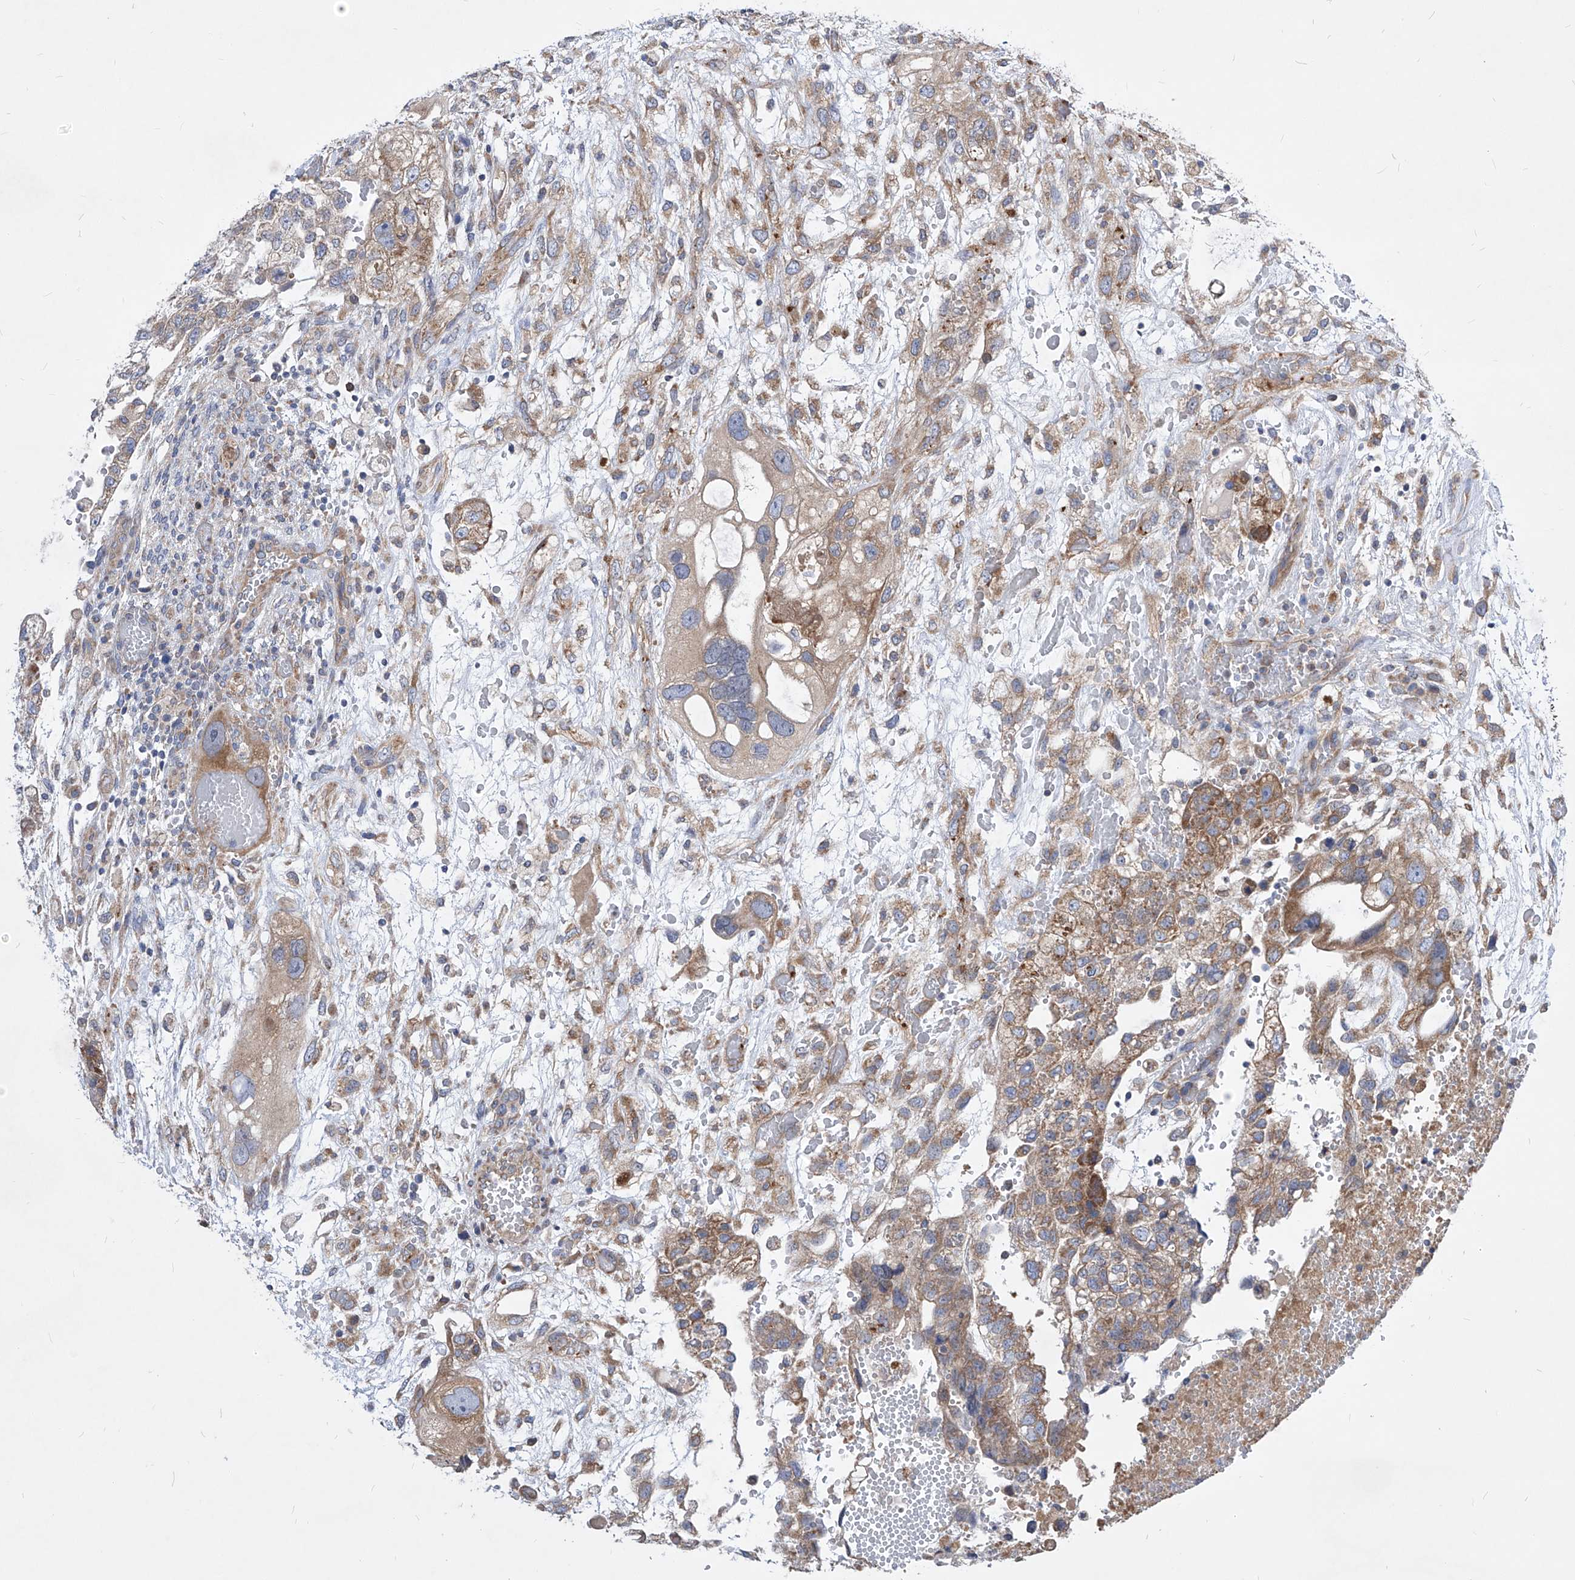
{"staining": {"intensity": "moderate", "quantity": ">75%", "location": "cytoplasmic/membranous"}, "tissue": "testis cancer", "cell_type": "Tumor cells", "image_type": "cancer", "snomed": [{"axis": "morphology", "description": "Carcinoma, Embryonal, NOS"}, {"axis": "topography", "description": "Testis"}], "caption": "High-power microscopy captured an immunohistochemistry photomicrograph of testis cancer, revealing moderate cytoplasmic/membranous positivity in approximately >75% of tumor cells.", "gene": "UFL1", "patient": {"sex": "male", "age": 36}}